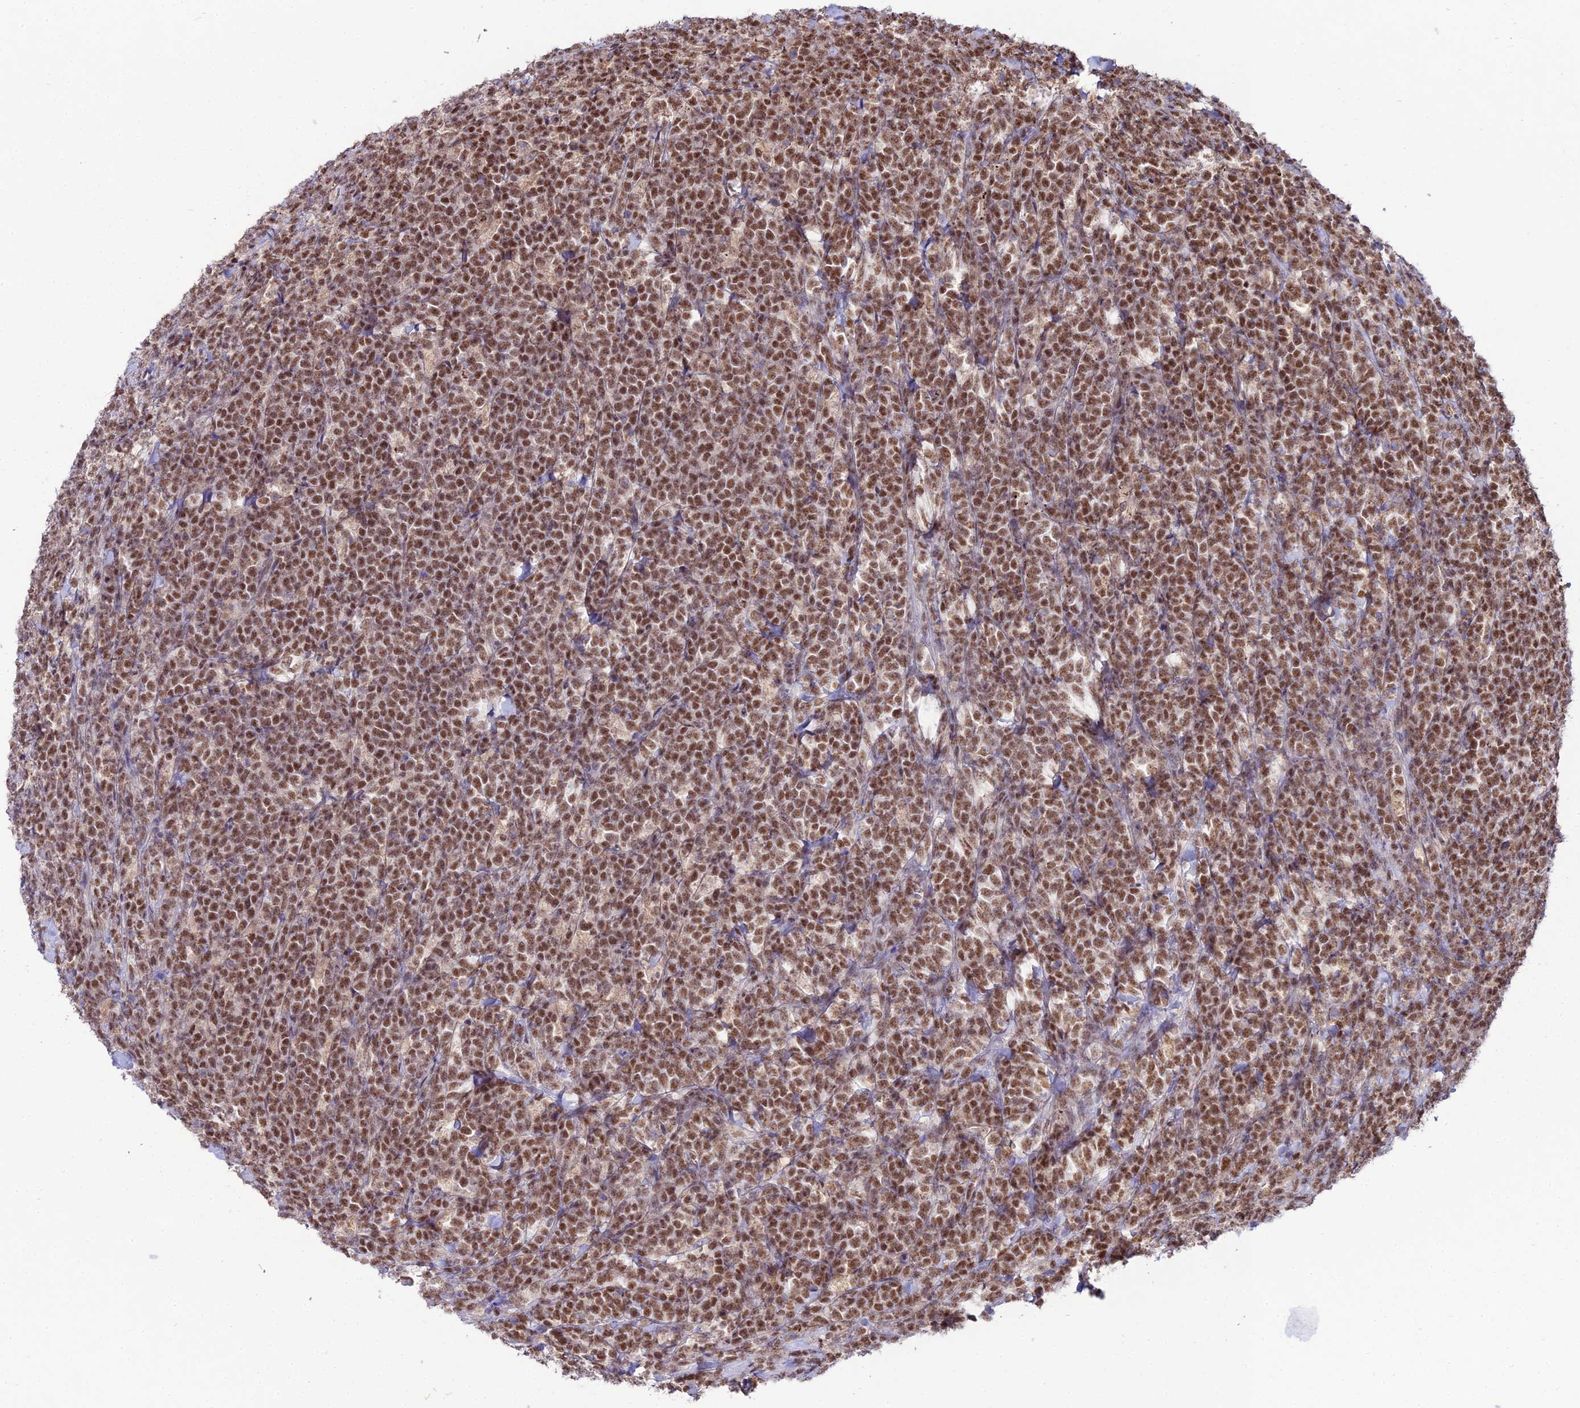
{"staining": {"intensity": "moderate", "quantity": ">75%", "location": "nuclear"}, "tissue": "lymphoma", "cell_type": "Tumor cells", "image_type": "cancer", "snomed": [{"axis": "morphology", "description": "Malignant lymphoma, non-Hodgkin's type, High grade"}, {"axis": "topography", "description": "Small intestine"}], "caption": "Lymphoma tissue reveals moderate nuclear positivity in approximately >75% of tumor cells (DAB IHC, brown staining for protein, blue staining for nuclei).", "gene": "RBM12", "patient": {"sex": "male", "age": 8}}